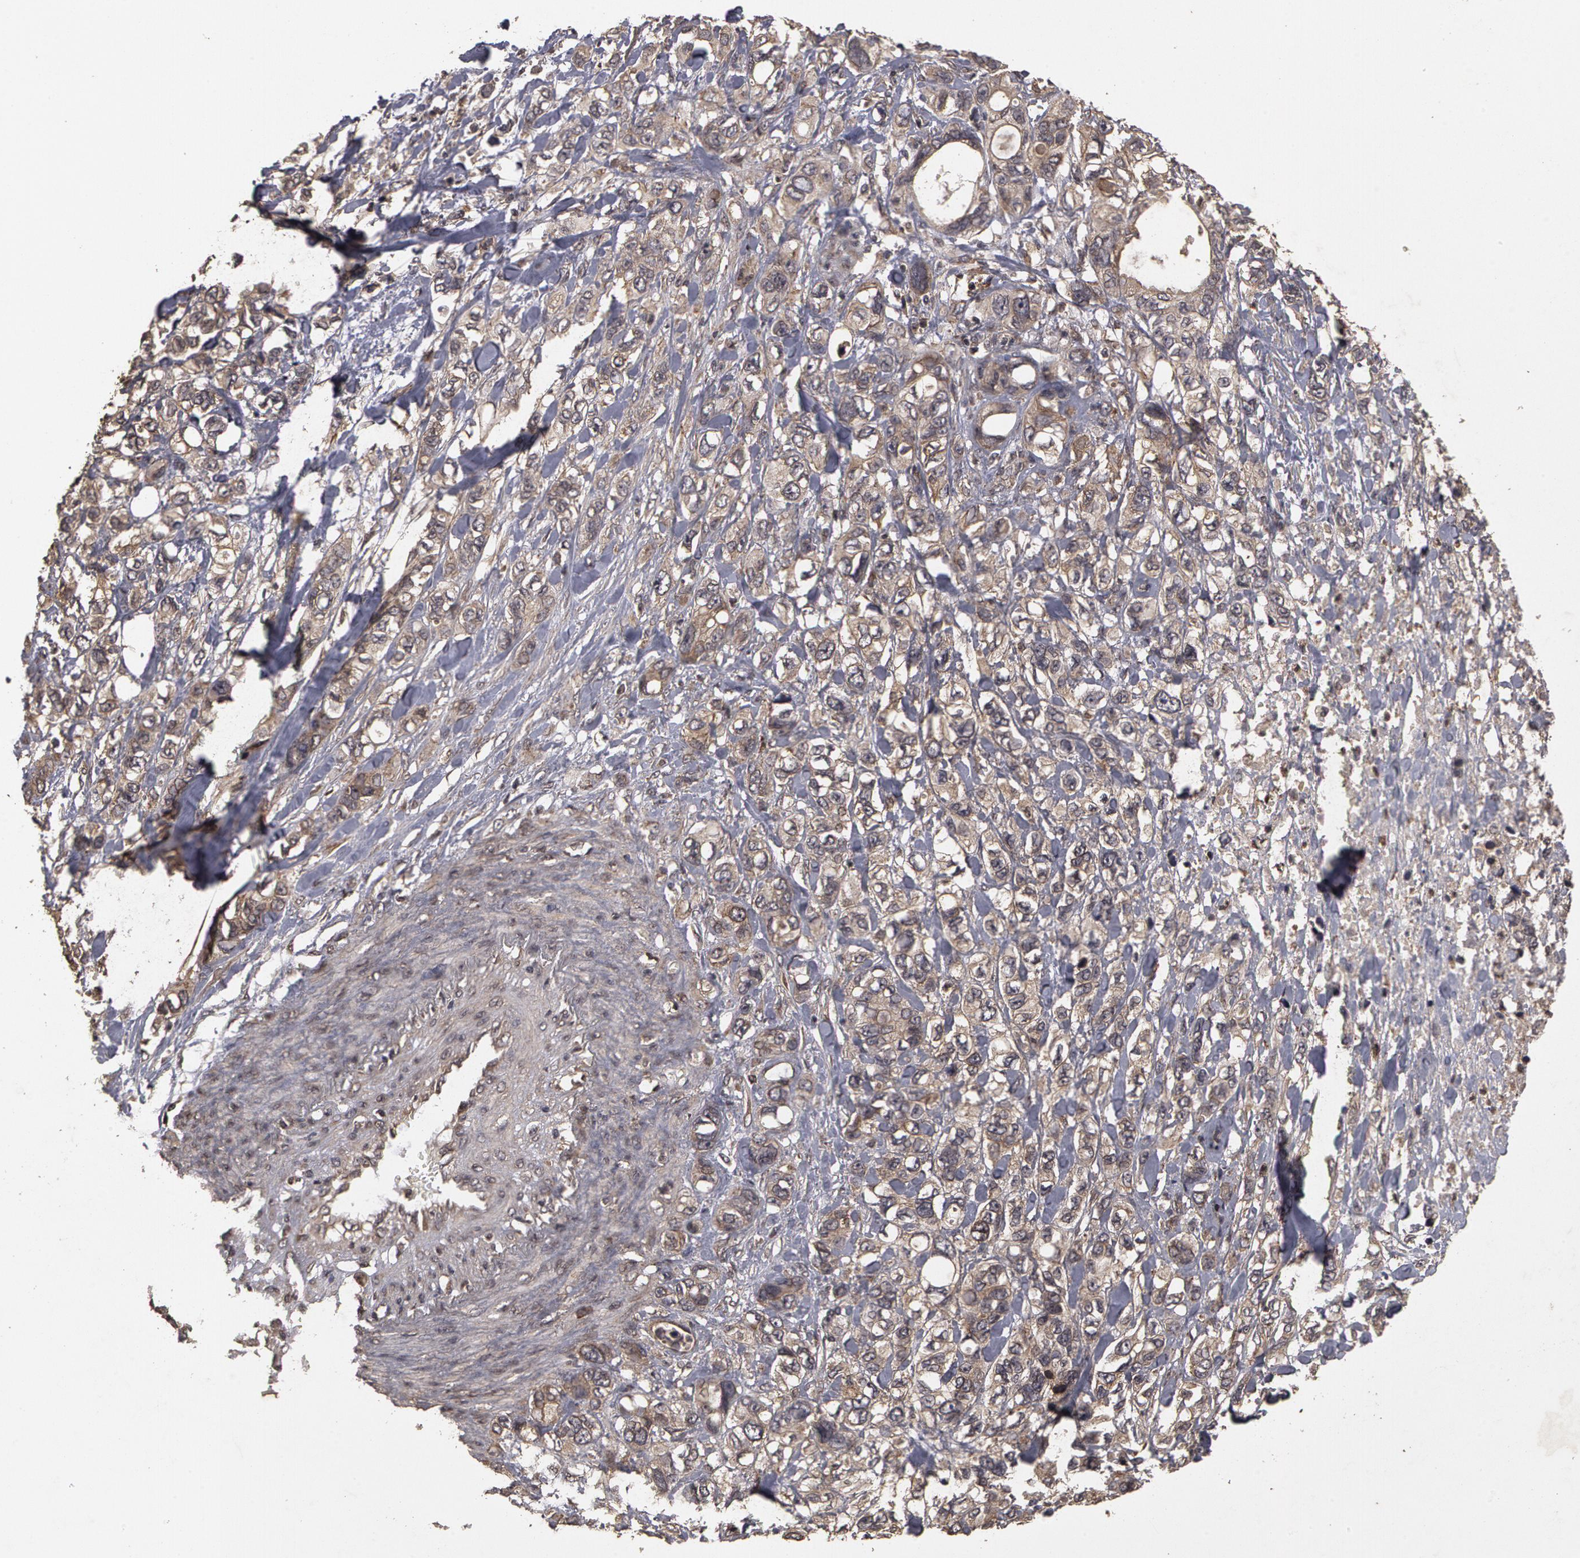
{"staining": {"intensity": "negative", "quantity": "none", "location": "none"}, "tissue": "stomach cancer", "cell_type": "Tumor cells", "image_type": "cancer", "snomed": [{"axis": "morphology", "description": "Adenocarcinoma, NOS"}, {"axis": "topography", "description": "Stomach, upper"}], "caption": "Immunohistochemistry (IHC) of human stomach cancer (adenocarcinoma) exhibits no positivity in tumor cells.", "gene": "CALR", "patient": {"sex": "male", "age": 47}}